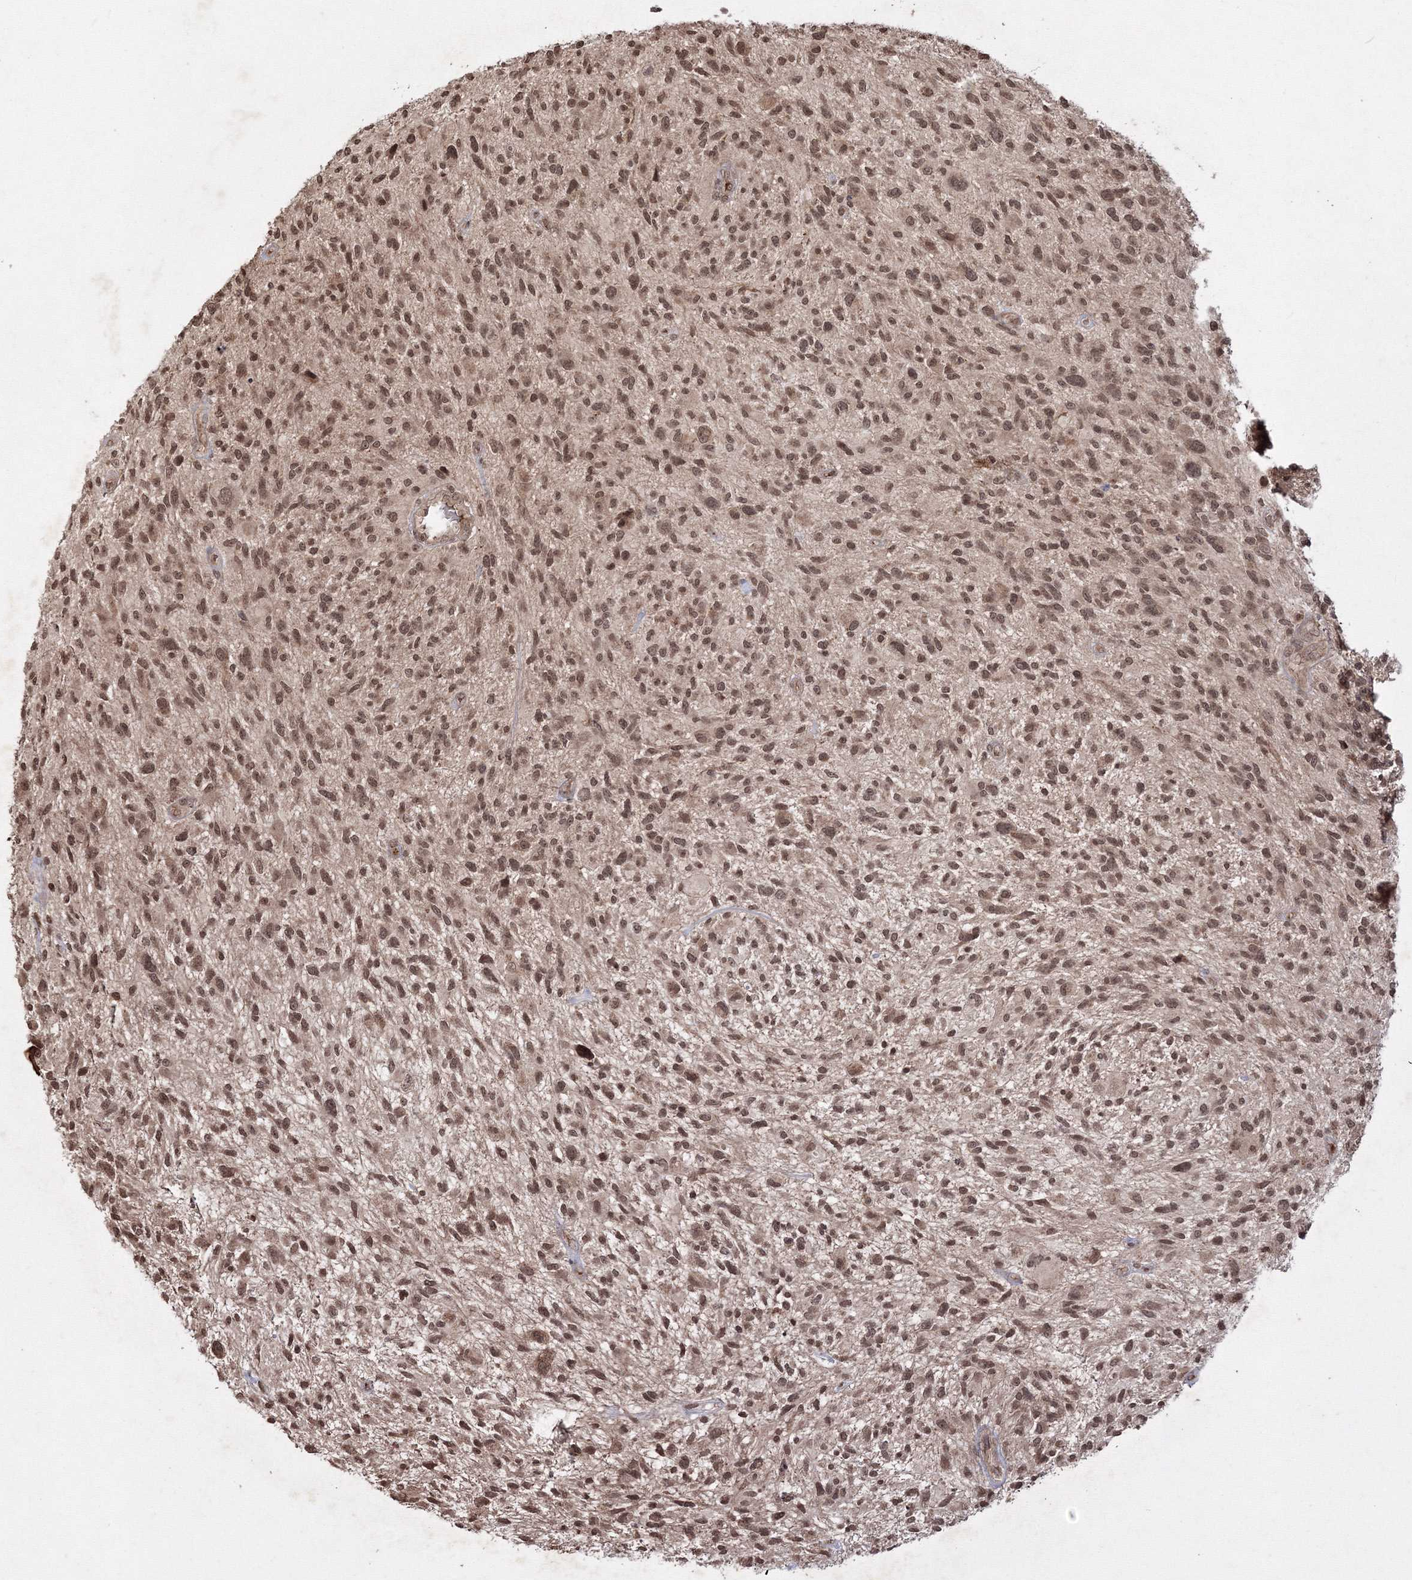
{"staining": {"intensity": "moderate", "quantity": ">75%", "location": "cytoplasmic/membranous,nuclear"}, "tissue": "glioma", "cell_type": "Tumor cells", "image_type": "cancer", "snomed": [{"axis": "morphology", "description": "Glioma, malignant, High grade"}, {"axis": "topography", "description": "Brain"}], "caption": "This is an image of immunohistochemistry staining of glioma, which shows moderate expression in the cytoplasmic/membranous and nuclear of tumor cells.", "gene": "PEX13", "patient": {"sex": "male", "age": 47}}